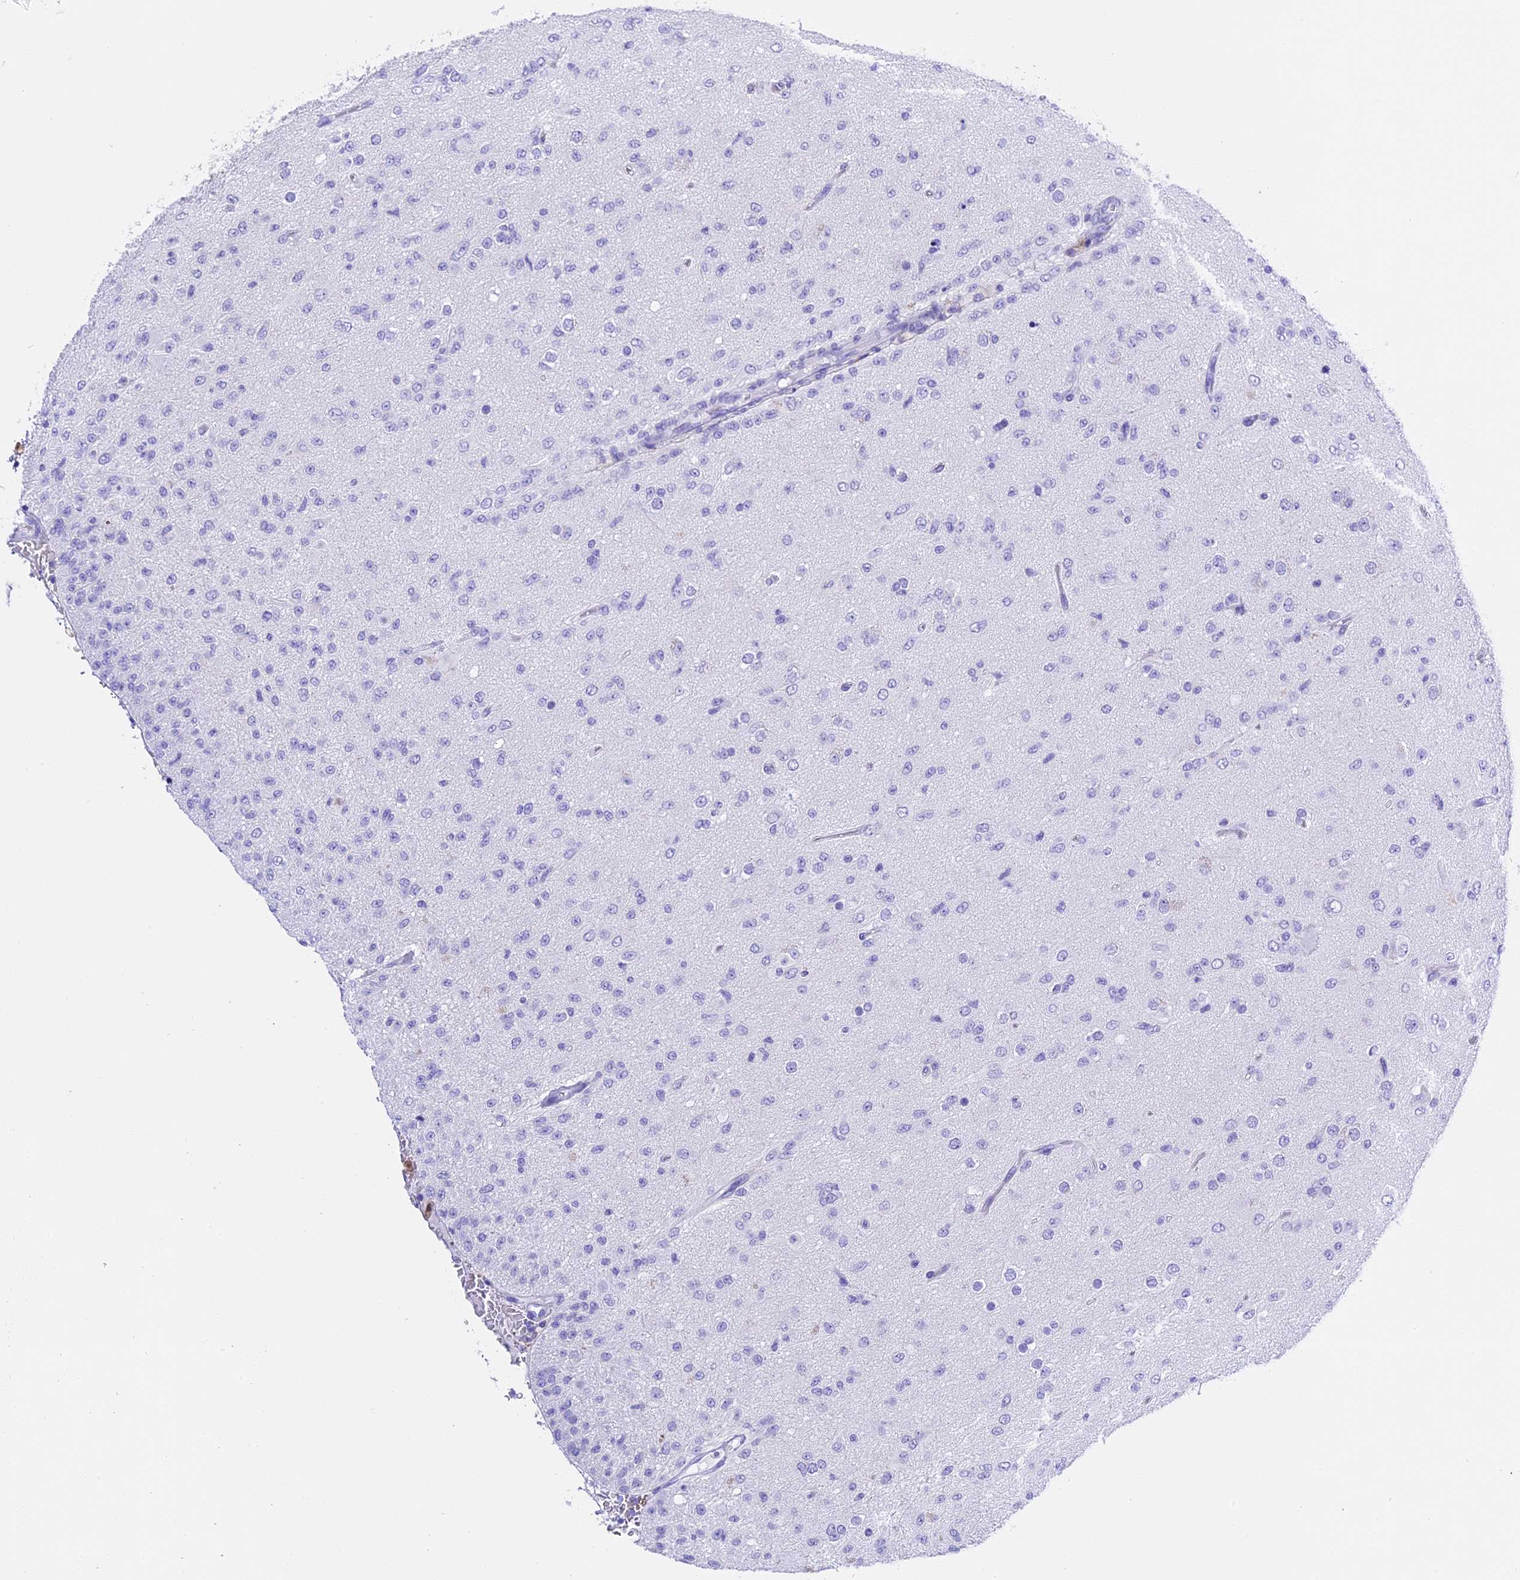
{"staining": {"intensity": "negative", "quantity": "none", "location": "none"}, "tissue": "glioma", "cell_type": "Tumor cells", "image_type": "cancer", "snomed": [{"axis": "morphology", "description": "Glioma, malignant, Low grade"}, {"axis": "topography", "description": "Brain"}], "caption": "Human glioma stained for a protein using immunohistochemistry exhibits no expression in tumor cells.", "gene": "CLC", "patient": {"sex": "male", "age": 65}}